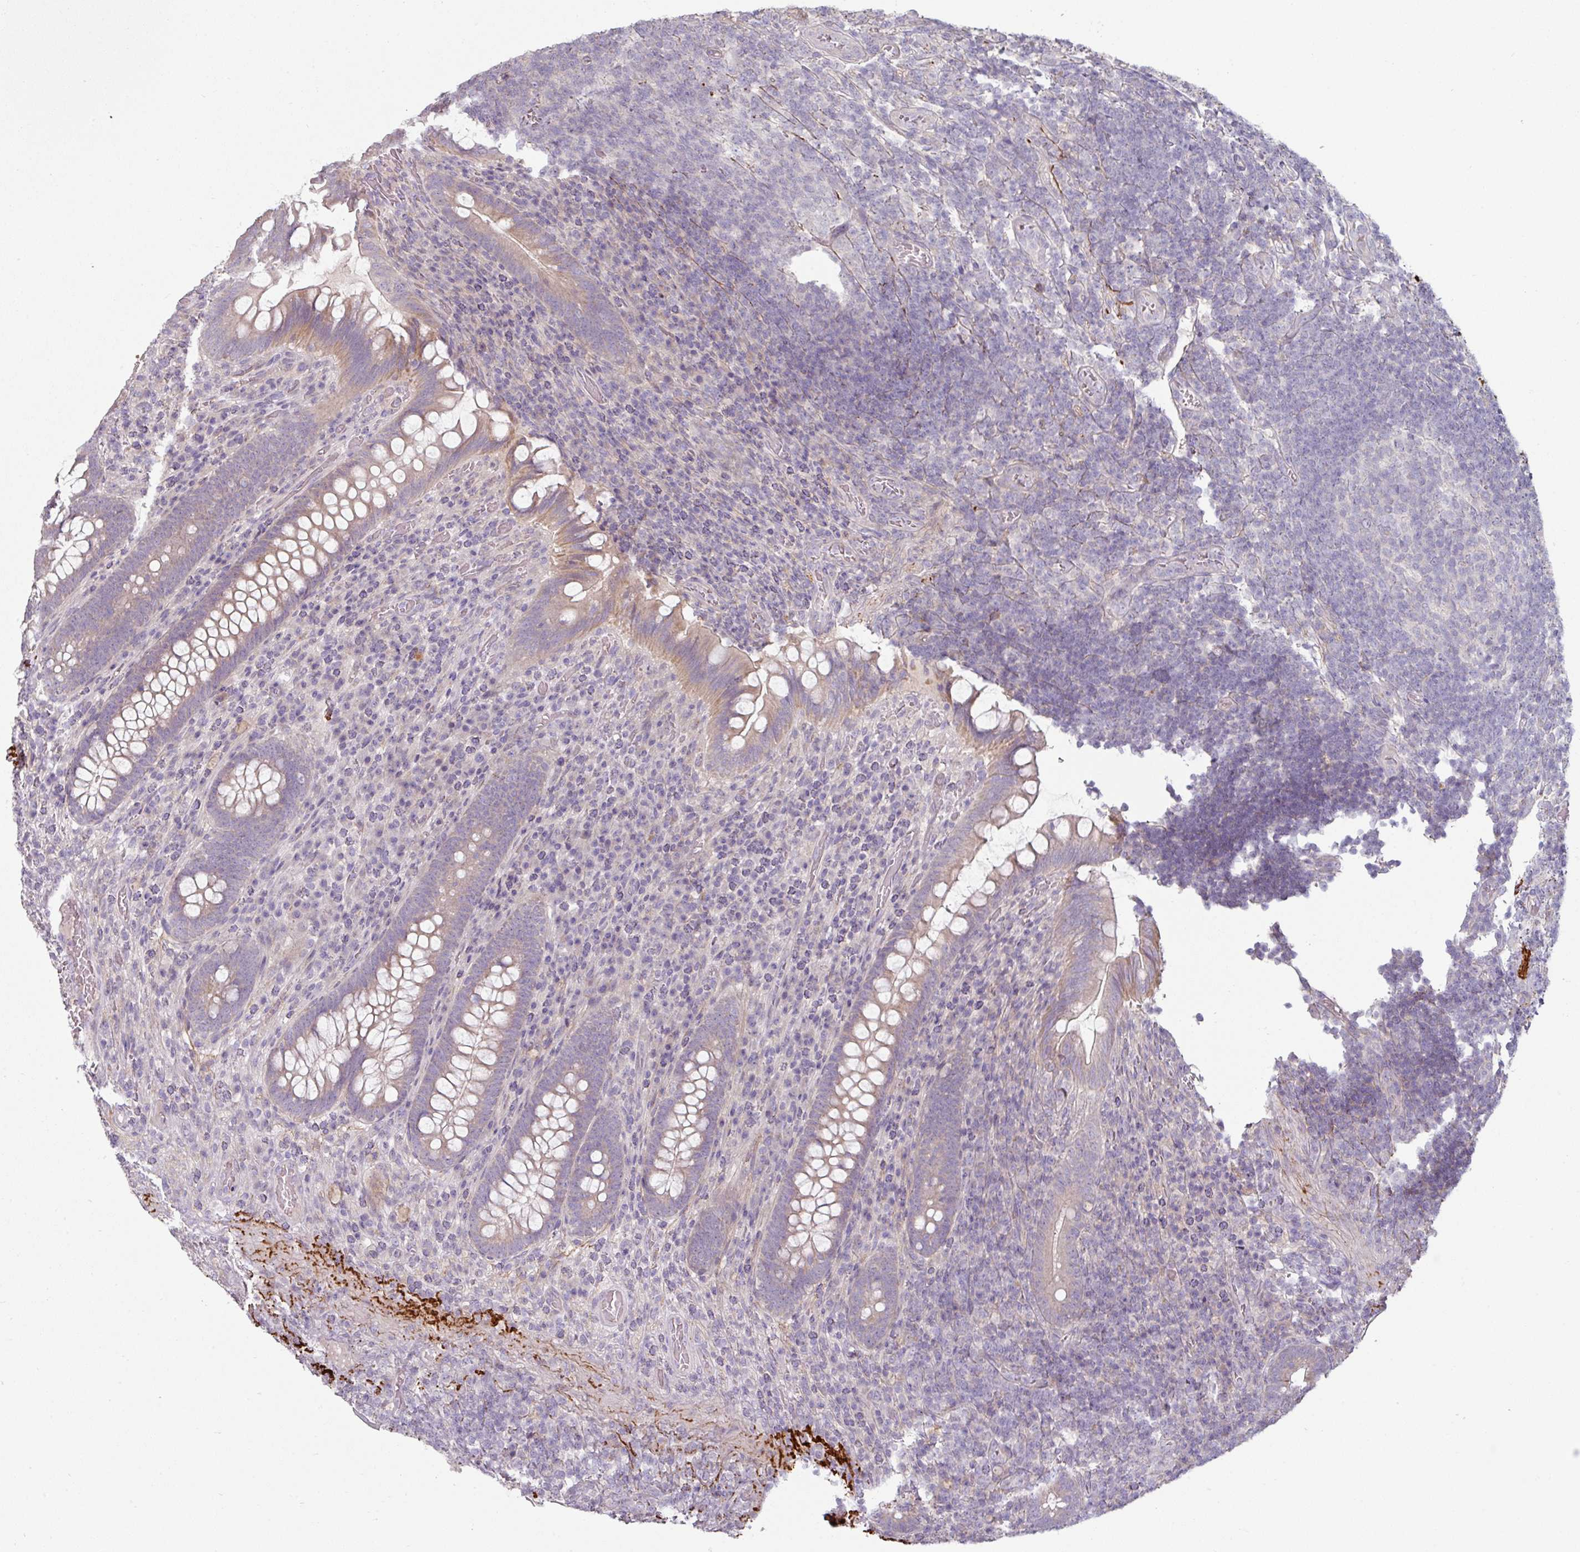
{"staining": {"intensity": "moderate", "quantity": "25%-75%", "location": "cytoplasmic/membranous"}, "tissue": "appendix", "cell_type": "Glandular cells", "image_type": "normal", "snomed": [{"axis": "morphology", "description": "Normal tissue, NOS"}, {"axis": "topography", "description": "Appendix"}], "caption": "Immunohistochemical staining of normal human appendix demonstrates moderate cytoplasmic/membranous protein expression in approximately 25%-75% of glandular cells.", "gene": "MTMR14", "patient": {"sex": "female", "age": 43}}